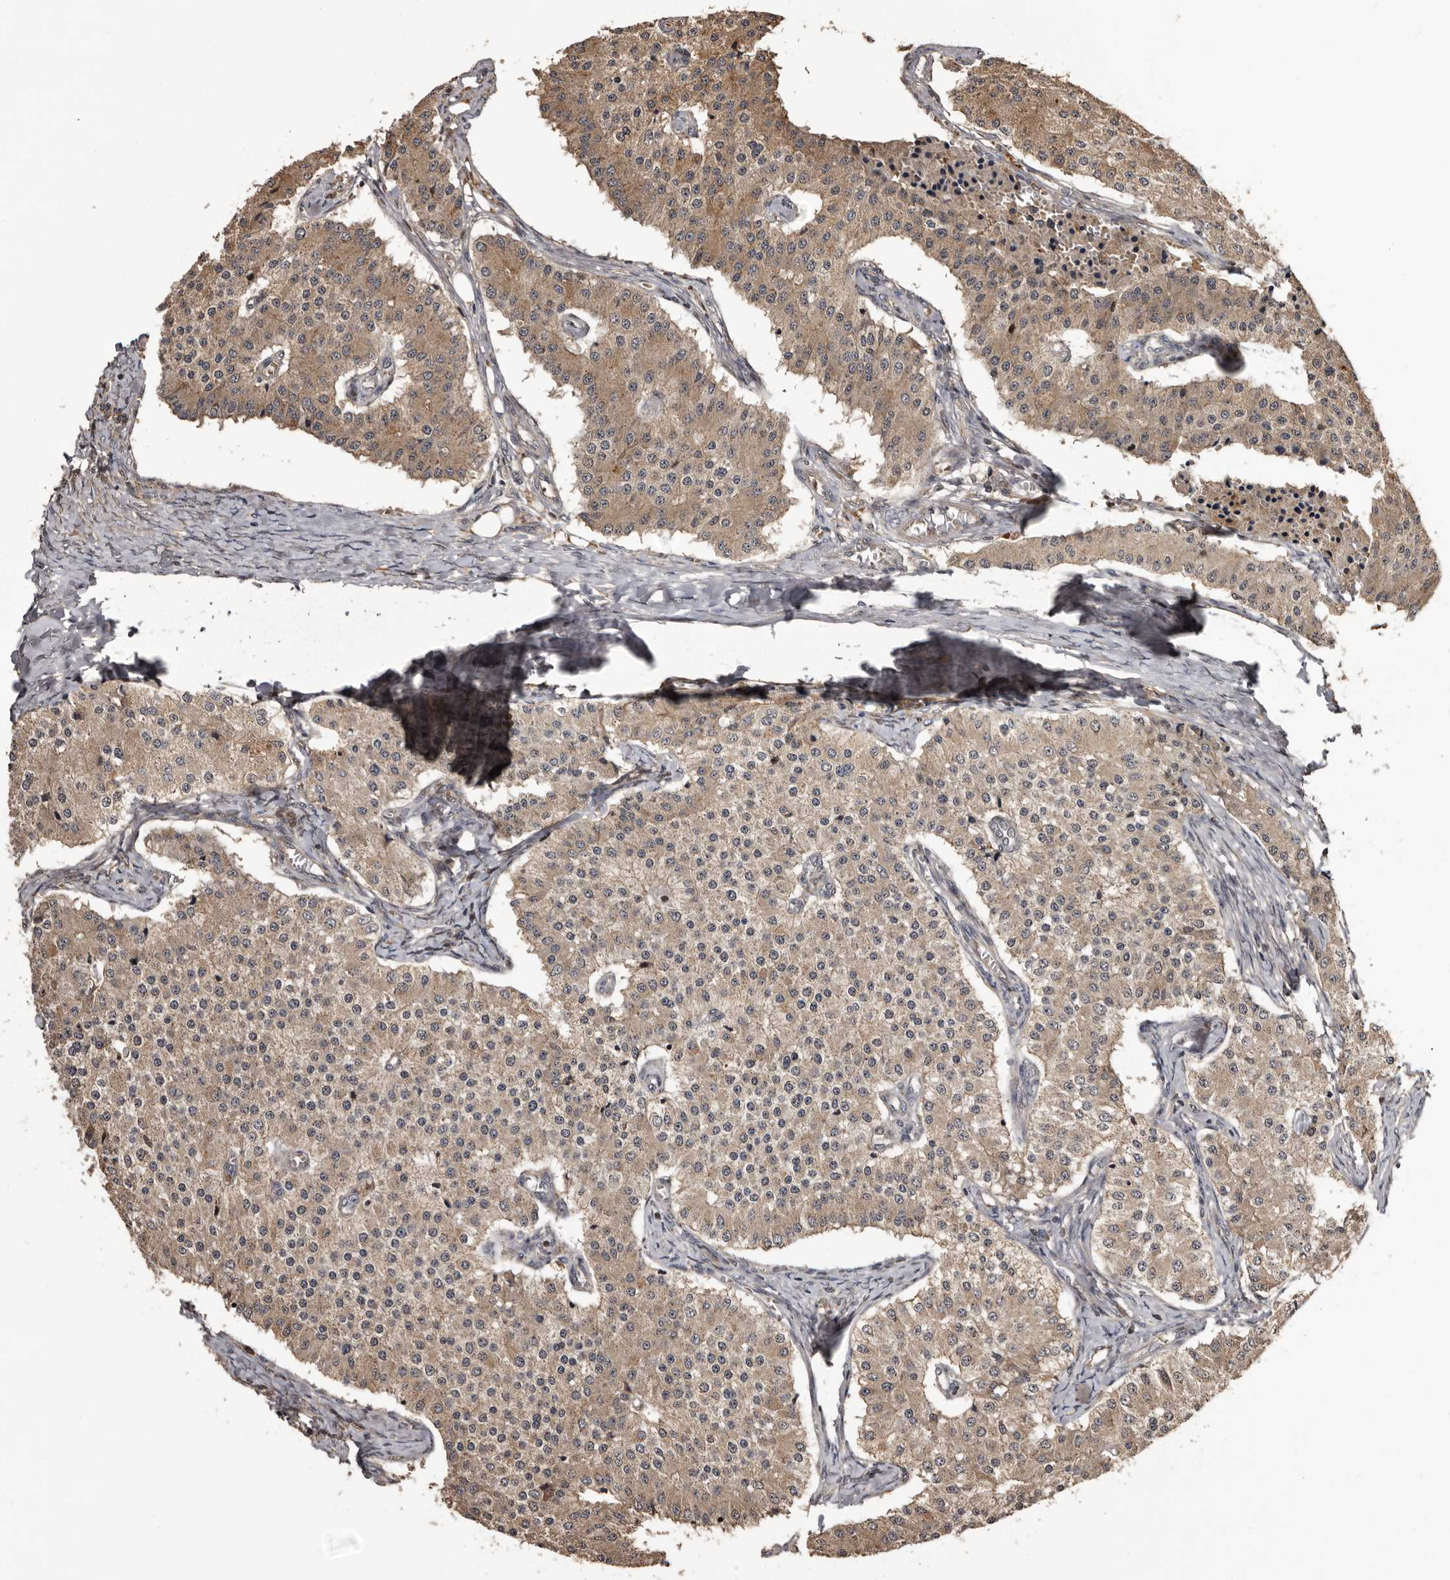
{"staining": {"intensity": "moderate", "quantity": ">75%", "location": "cytoplasmic/membranous"}, "tissue": "carcinoid", "cell_type": "Tumor cells", "image_type": "cancer", "snomed": [{"axis": "morphology", "description": "Carcinoid, malignant, NOS"}, {"axis": "topography", "description": "Colon"}], "caption": "This image reveals IHC staining of human carcinoid (malignant), with medium moderate cytoplasmic/membranous staining in approximately >75% of tumor cells.", "gene": "SERTAD4", "patient": {"sex": "female", "age": 52}}